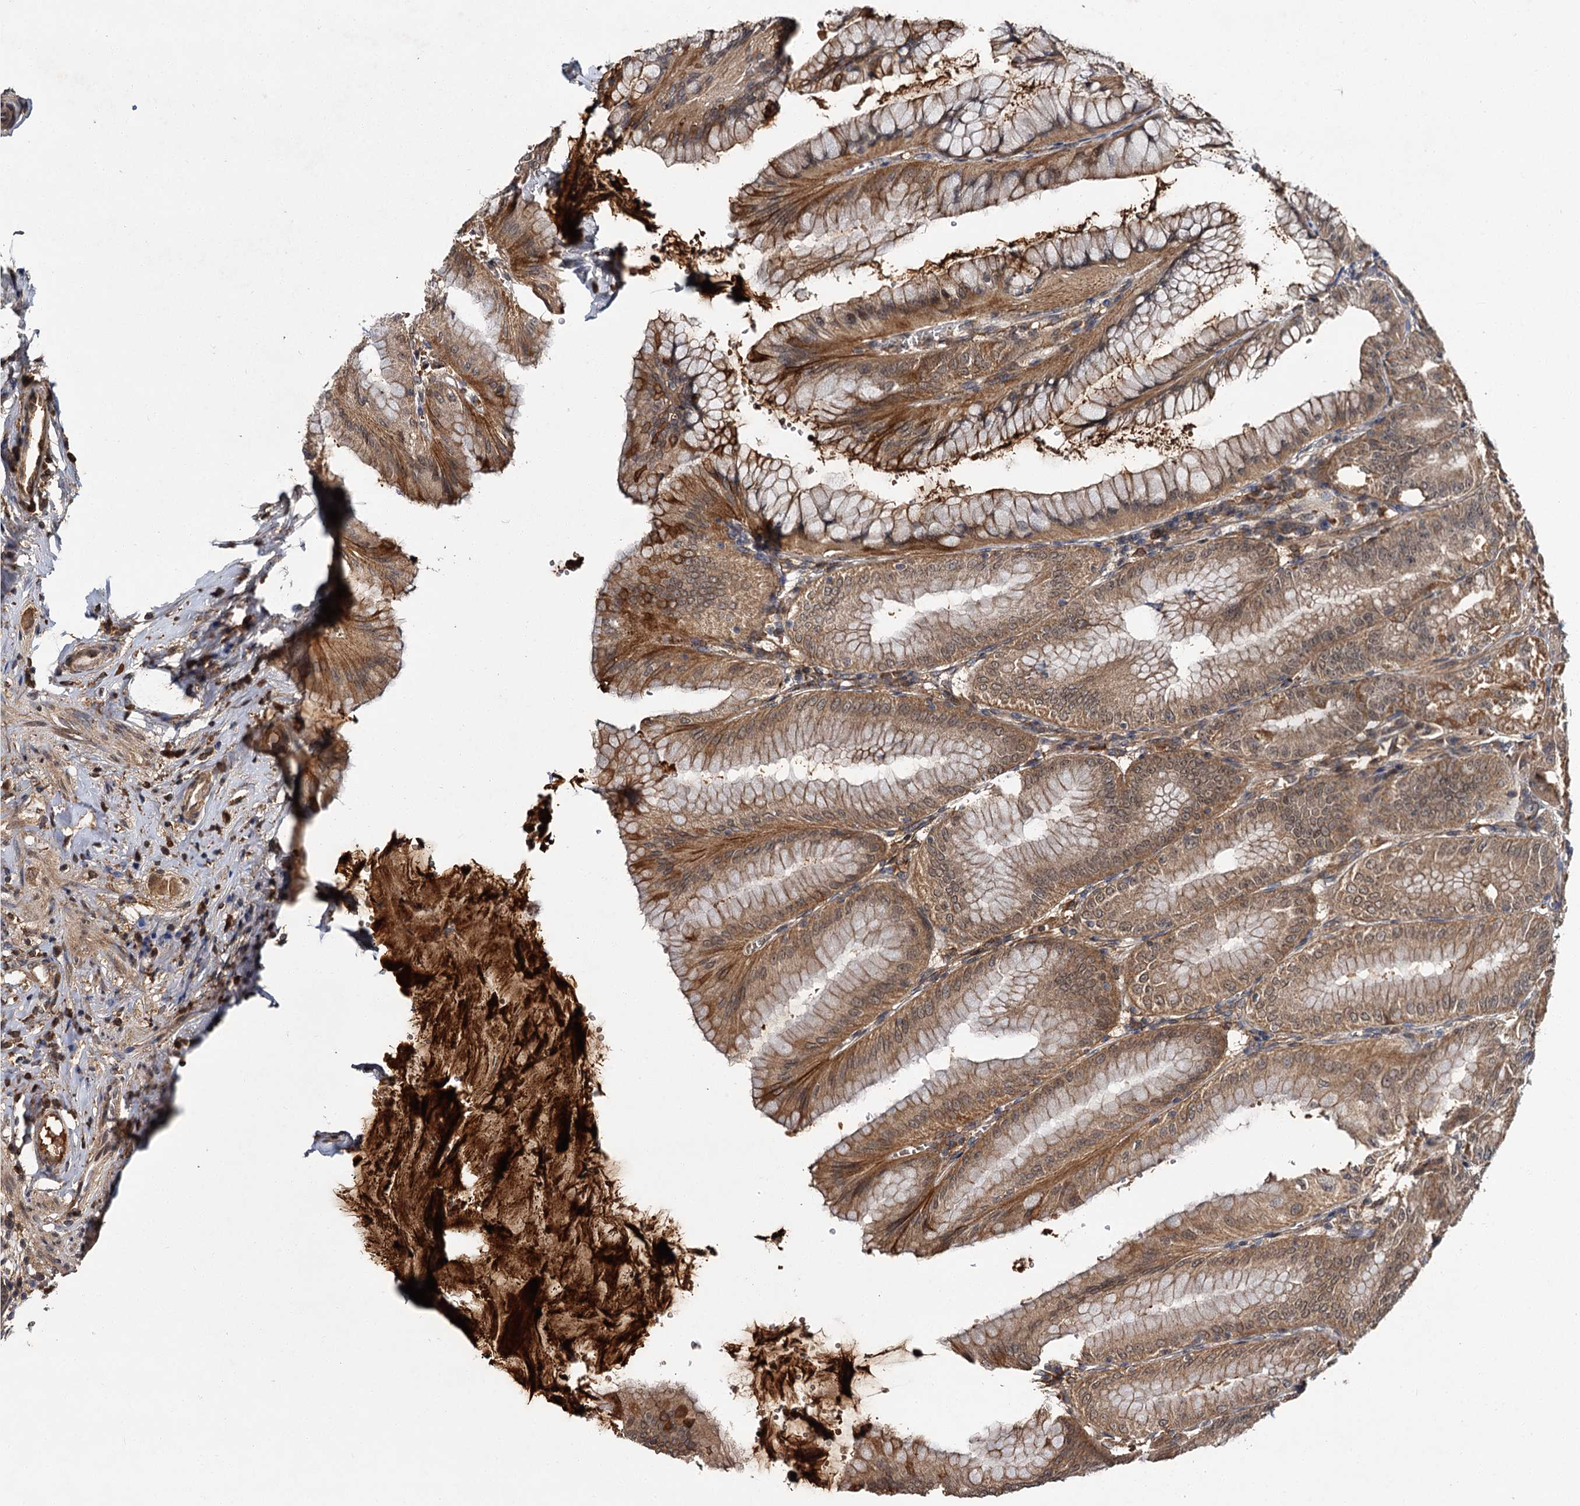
{"staining": {"intensity": "moderate", "quantity": ">75%", "location": "cytoplasmic/membranous,nuclear"}, "tissue": "stomach", "cell_type": "Glandular cells", "image_type": "normal", "snomed": [{"axis": "morphology", "description": "Normal tissue, NOS"}, {"axis": "topography", "description": "Stomach, lower"}], "caption": "An immunohistochemistry histopathology image of unremarkable tissue is shown. Protein staining in brown highlights moderate cytoplasmic/membranous,nuclear positivity in stomach within glandular cells. The protein of interest is stained brown, and the nuclei are stained in blue (DAB IHC with brightfield microscopy, high magnification).", "gene": "MBD6", "patient": {"sex": "male", "age": 71}}